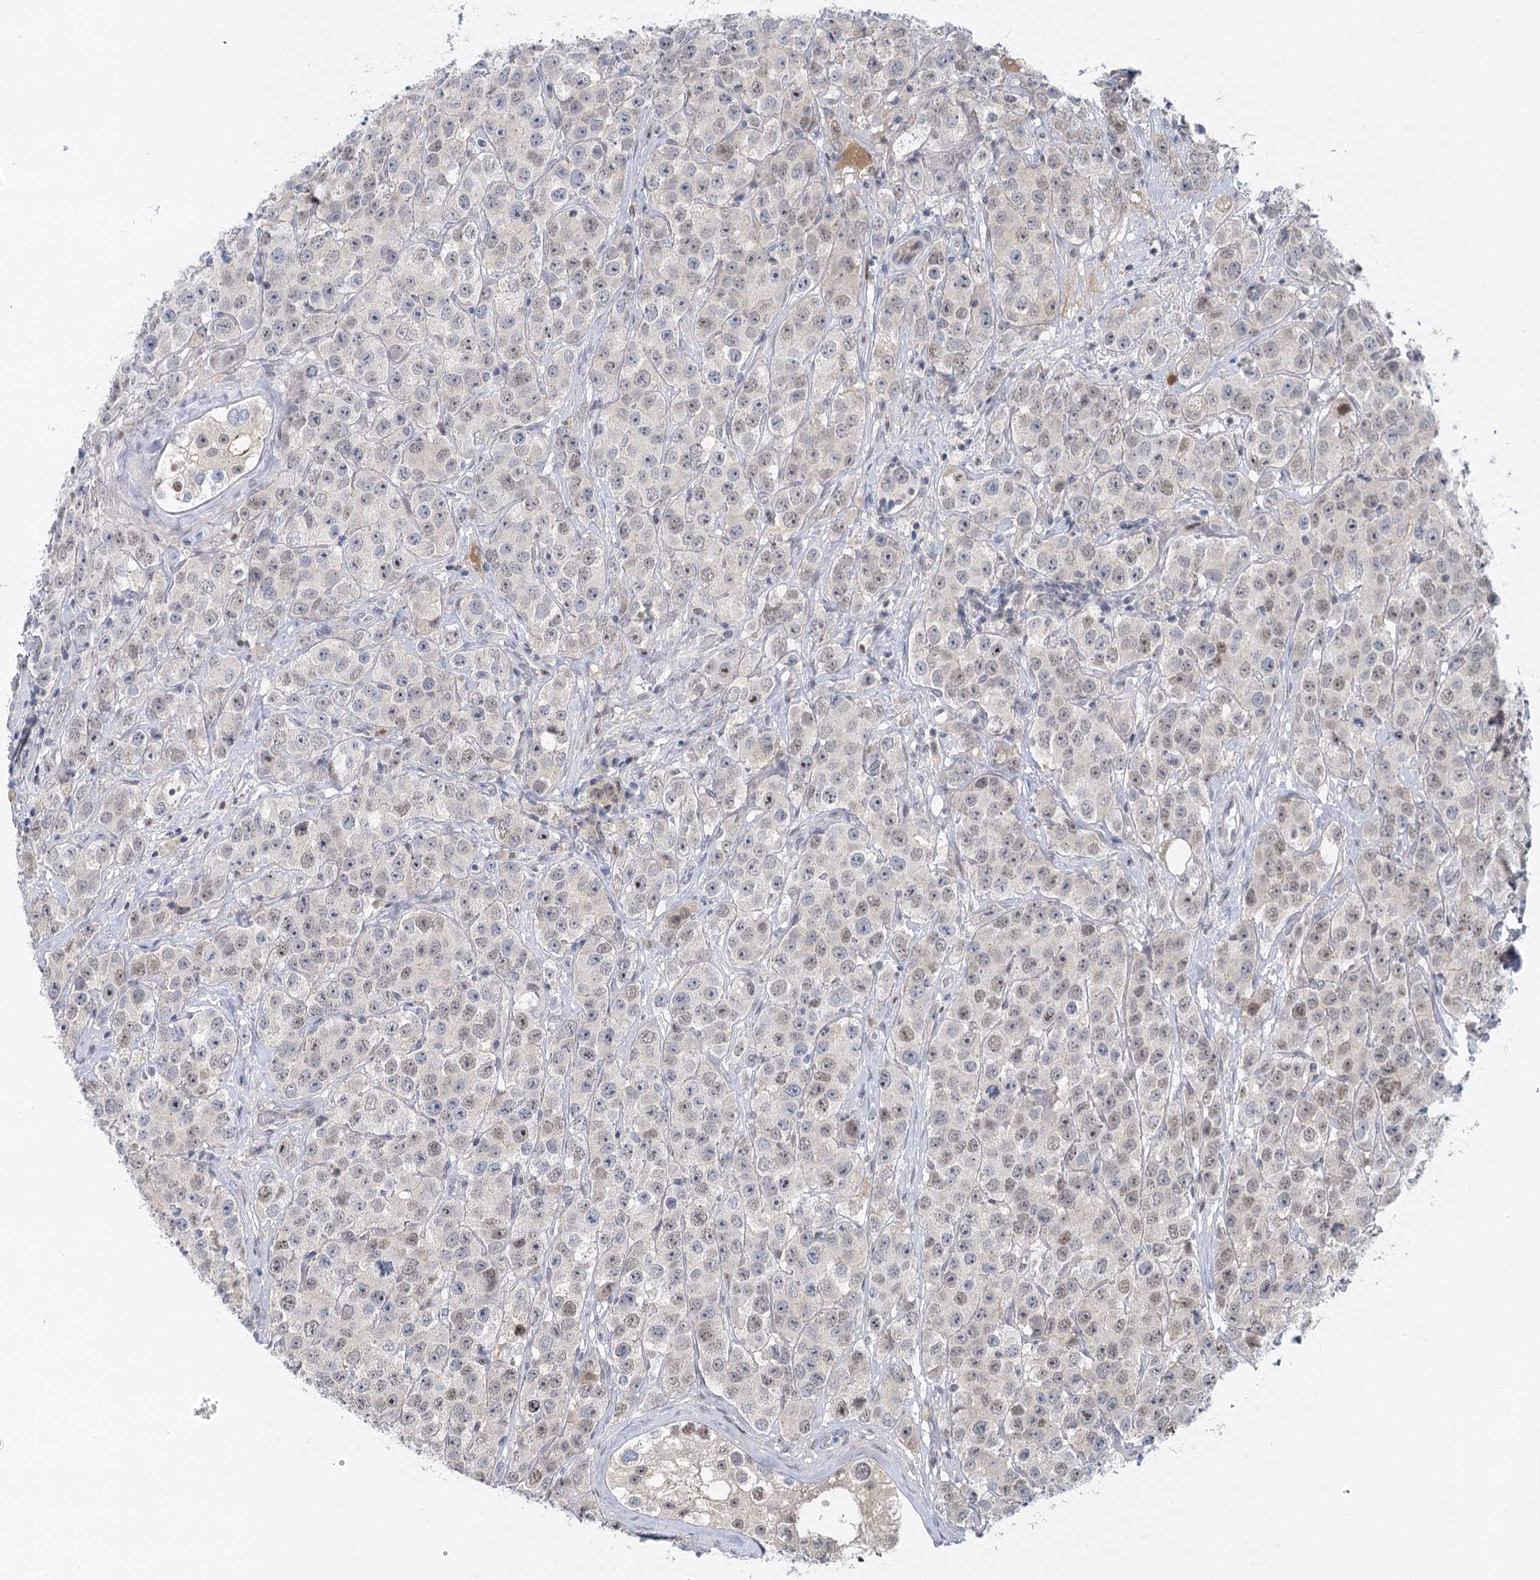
{"staining": {"intensity": "negative", "quantity": "none", "location": "none"}, "tissue": "testis cancer", "cell_type": "Tumor cells", "image_type": "cancer", "snomed": [{"axis": "morphology", "description": "Seminoma, NOS"}, {"axis": "topography", "description": "Testis"}], "caption": "This is an IHC image of human testis cancer. There is no positivity in tumor cells.", "gene": "IL11RA", "patient": {"sex": "male", "age": 28}}